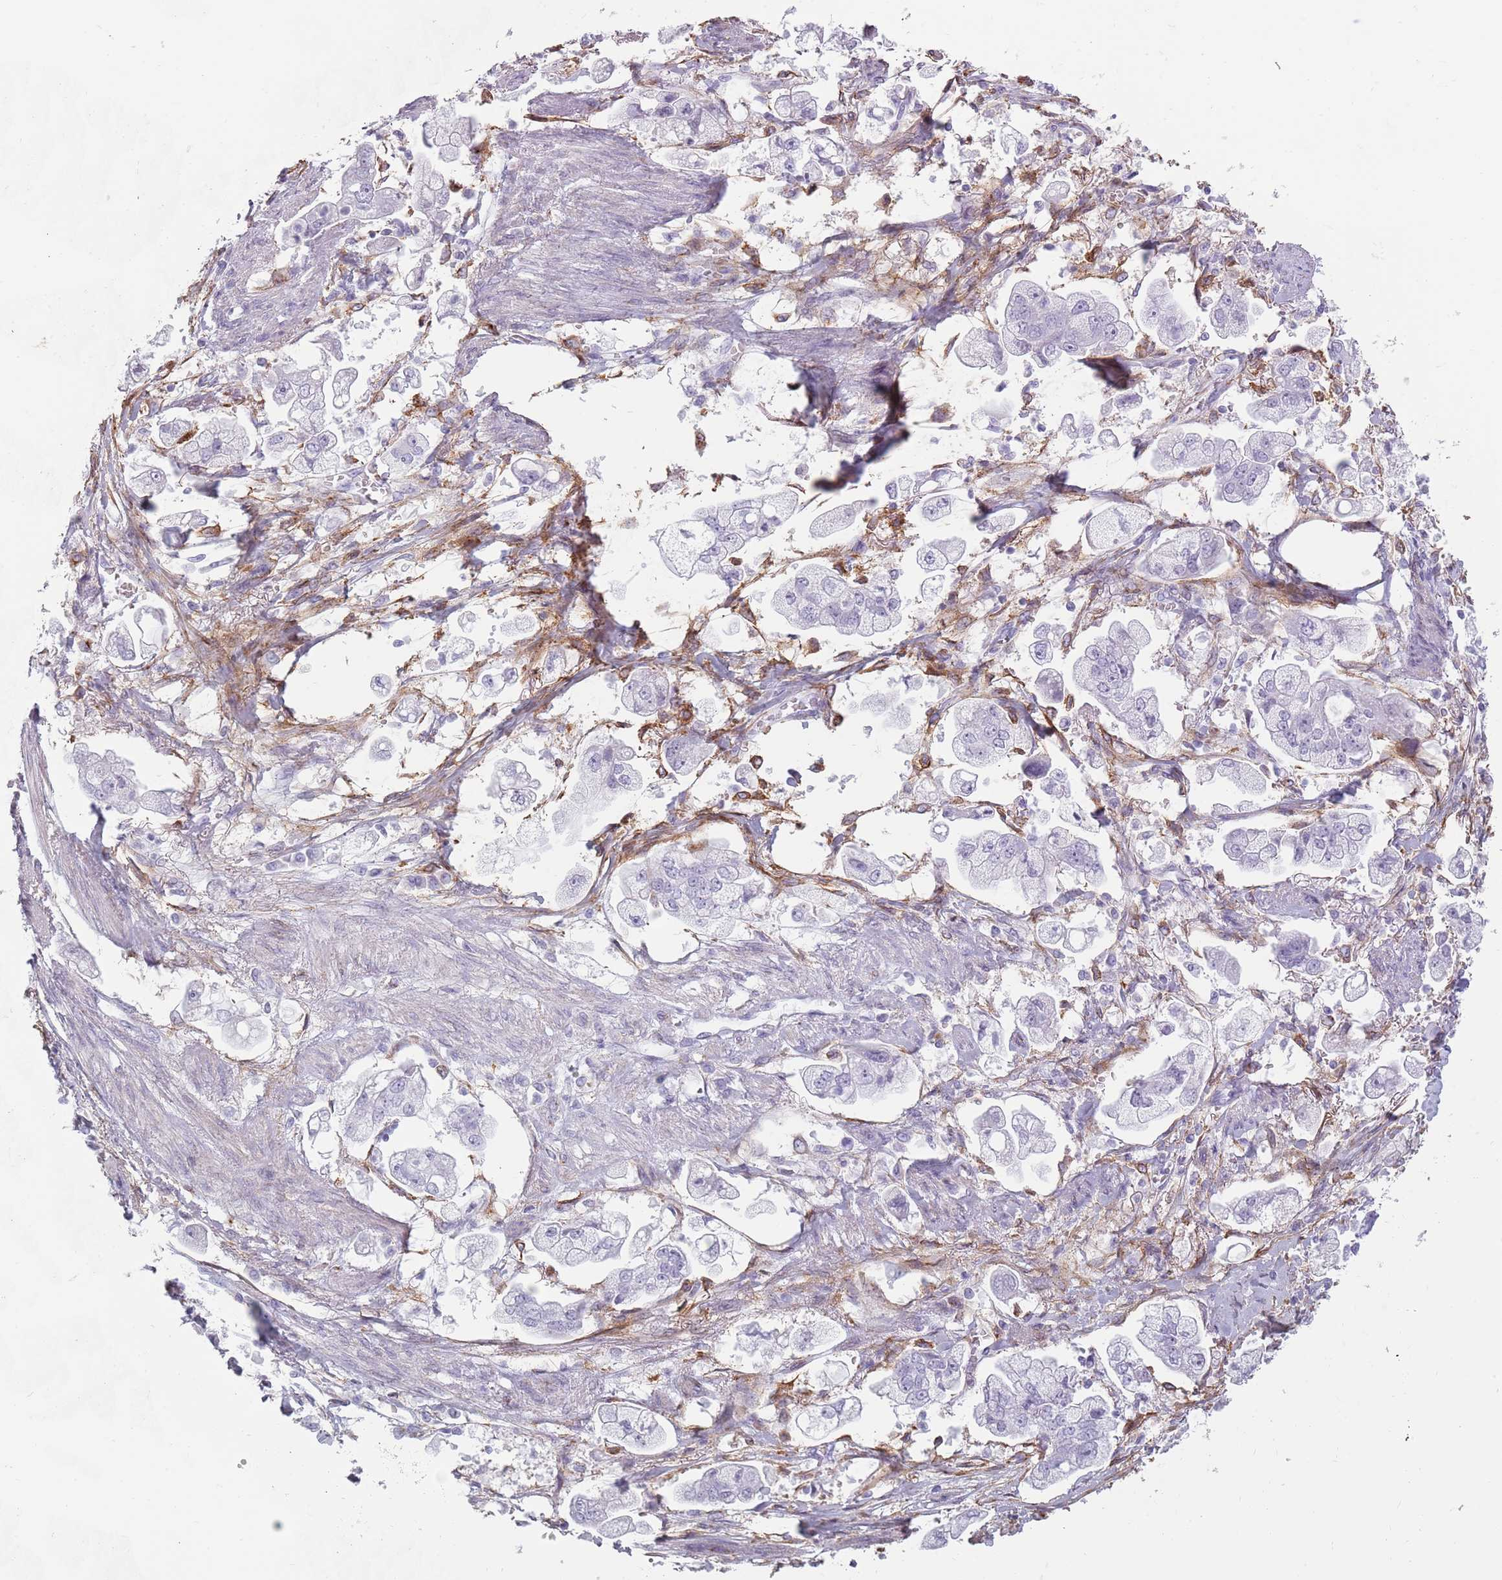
{"staining": {"intensity": "negative", "quantity": "none", "location": "none"}, "tissue": "stomach cancer", "cell_type": "Tumor cells", "image_type": "cancer", "snomed": [{"axis": "morphology", "description": "Adenocarcinoma, NOS"}, {"axis": "topography", "description": "Stomach"}], "caption": "Immunohistochemistry image of stomach cancer stained for a protein (brown), which displays no expression in tumor cells.", "gene": "COLEC12", "patient": {"sex": "male", "age": 62}}